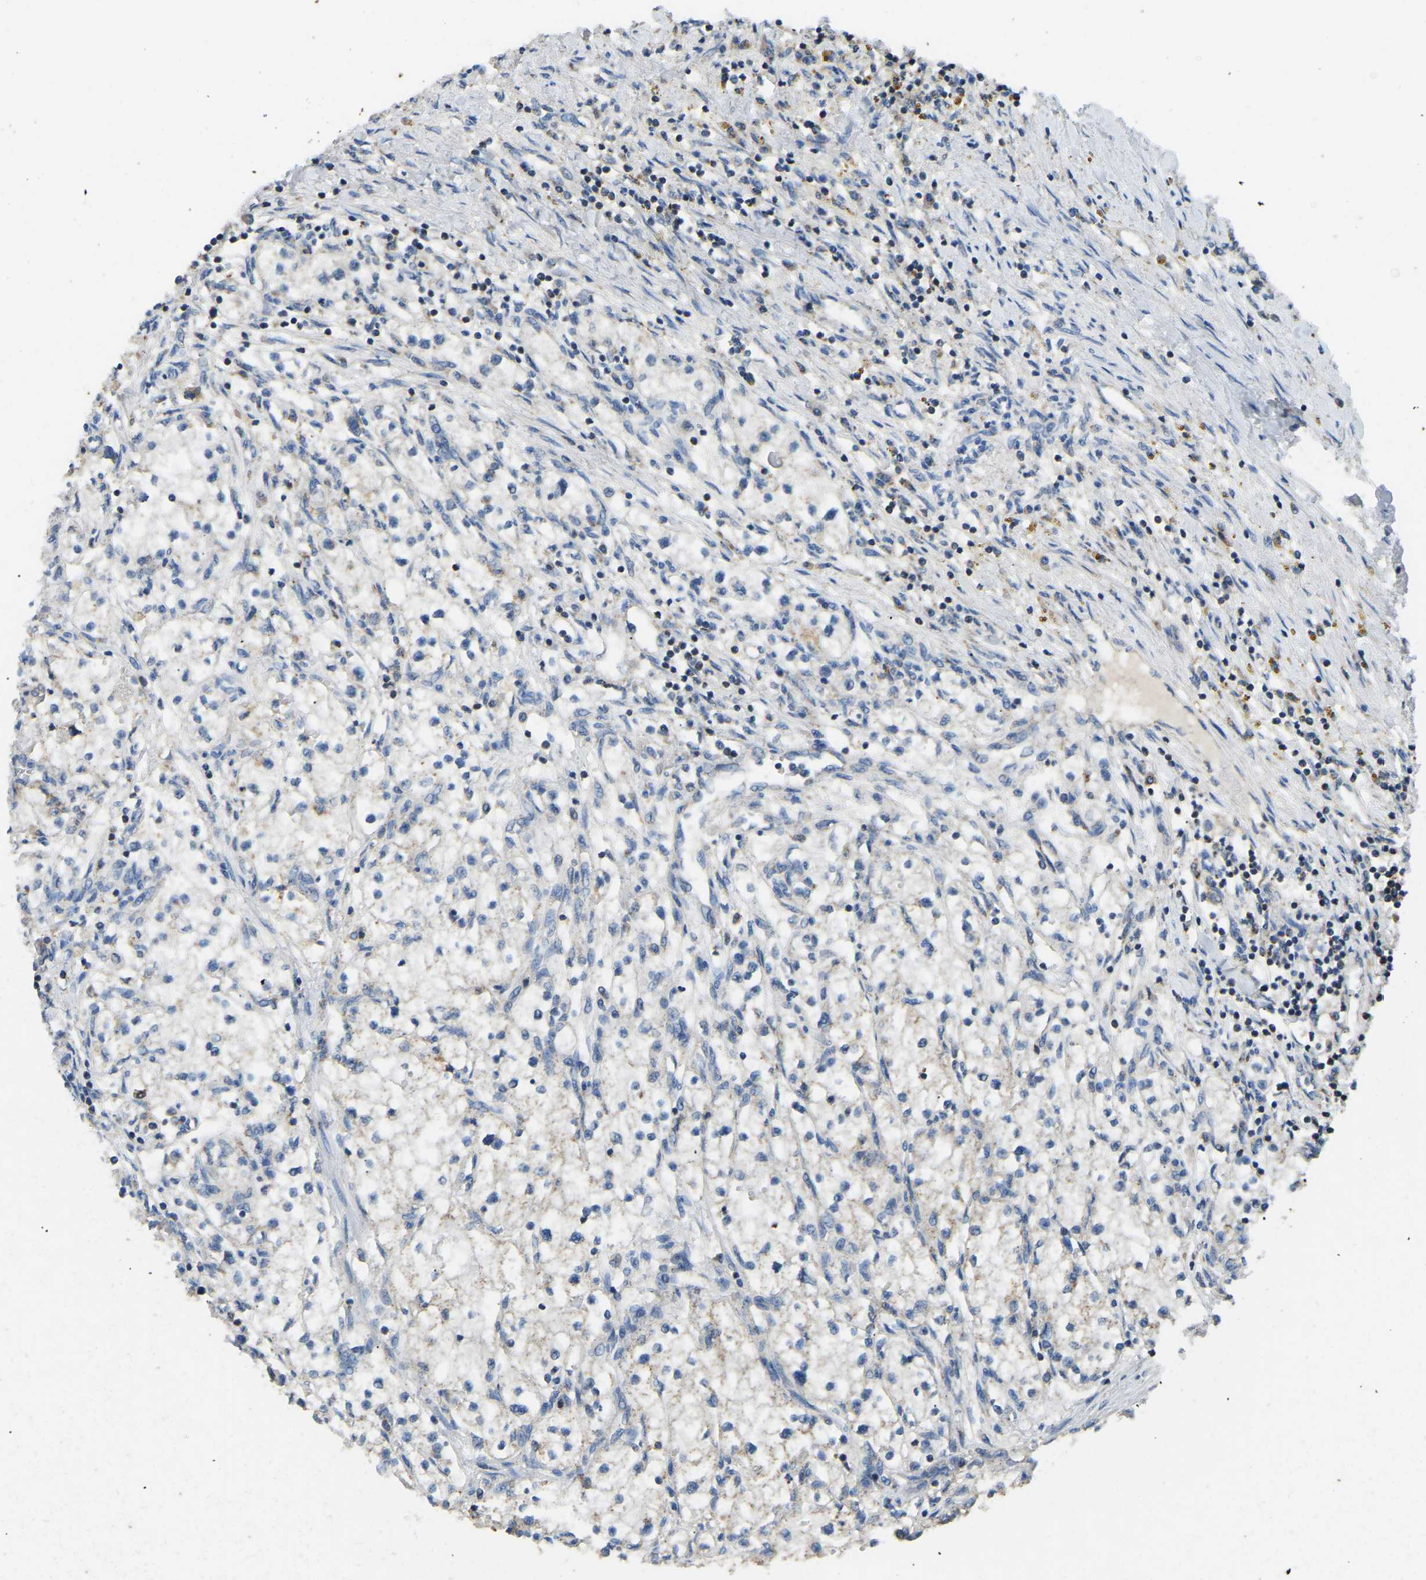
{"staining": {"intensity": "weak", "quantity": "<25%", "location": "cytoplasmic/membranous"}, "tissue": "renal cancer", "cell_type": "Tumor cells", "image_type": "cancer", "snomed": [{"axis": "morphology", "description": "Adenocarcinoma, NOS"}, {"axis": "topography", "description": "Kidney"}], "caption": "DAB (3,3'-diaminobenzidine) immunohistochemical staining of human renal adenocarcinoma reveals no significant expression in tumor cells. Brightfield microscopy of immunohistochemistry (IHC) stained with DAB (brown) and hematoxylin (blue), captured at high magnification.", "gene": "ZNF200", "patient": {"sex": "male", "age": 68}}